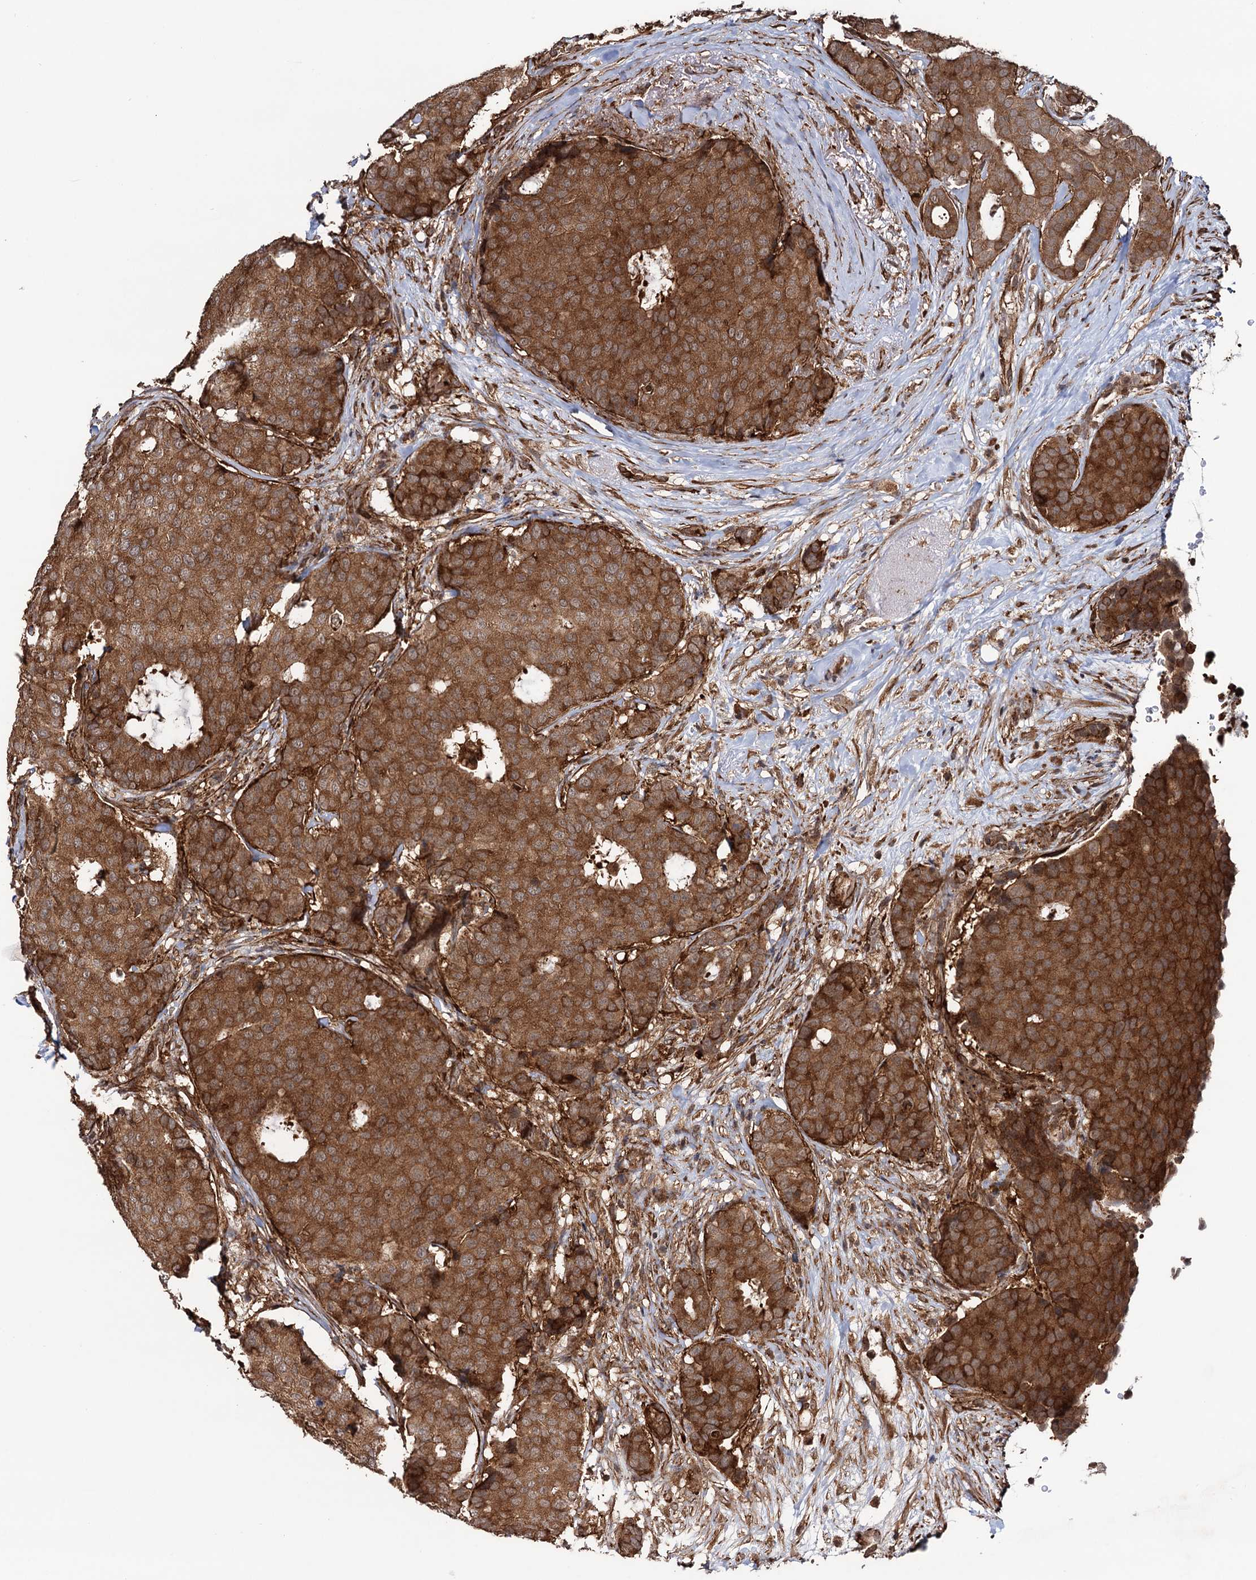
{"staining": {"intensity": "strong", "quantity": ">75%", "location": "cytoplasmic/membranous"}, "tissue": "breast cancer", "cell_type": "Tumor cells", "image_type": "cancer", "snomed": [{"axis": "morphology", "description": "Duct carcinoma"}, {"axis": "topography", "description": "Breast"}], "caption": "This is a histology image of IHC staining of breast cancer (infiltrating ductal carcinoma), which shows strong staining in the cytoplasmic/membranous of tumor cells.", "gene": "ATP8B4", "patient": {"sex": "female", "age": 75}}